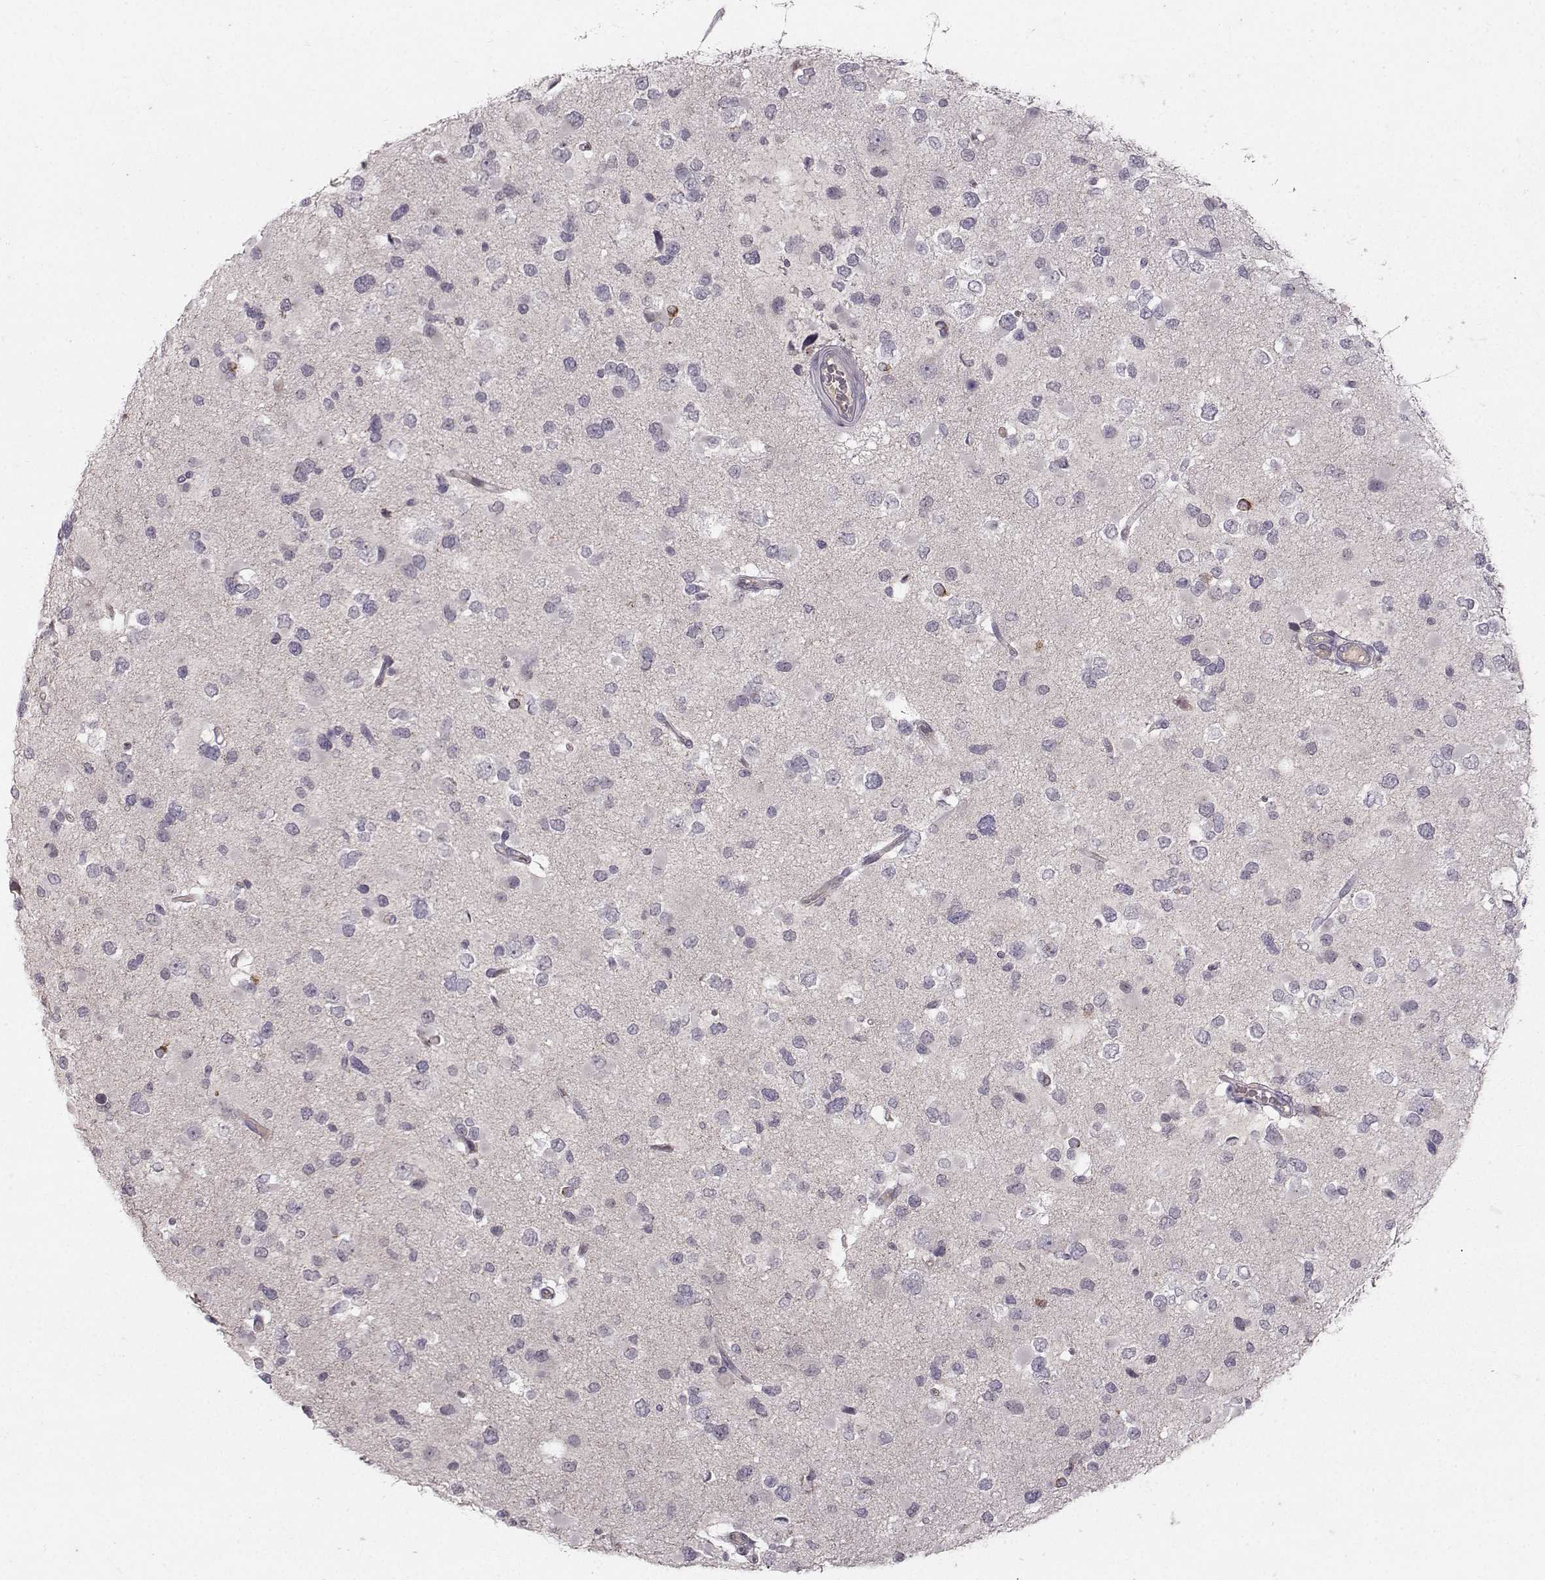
{"staining": {"intensity": "negative", "quantity": "none", "location": "none"}, "tissue": "glioma", "cell_type": "Tumor cells", "image_type": "cancer", "snomed": [{"axis": "morphology", "description": "Glioma, malignant, Low grade"}, {"axis": "topography", "description": "Brain"}], "caption": "The histopathology image reveals no staining of tumor cells in glioma. The staining is performed using DAB brown chromogen with nuclei counter-stained in using hematoxylin.", "gene": "OPRD1", "patient": {"sex": "female", "age": 32}}